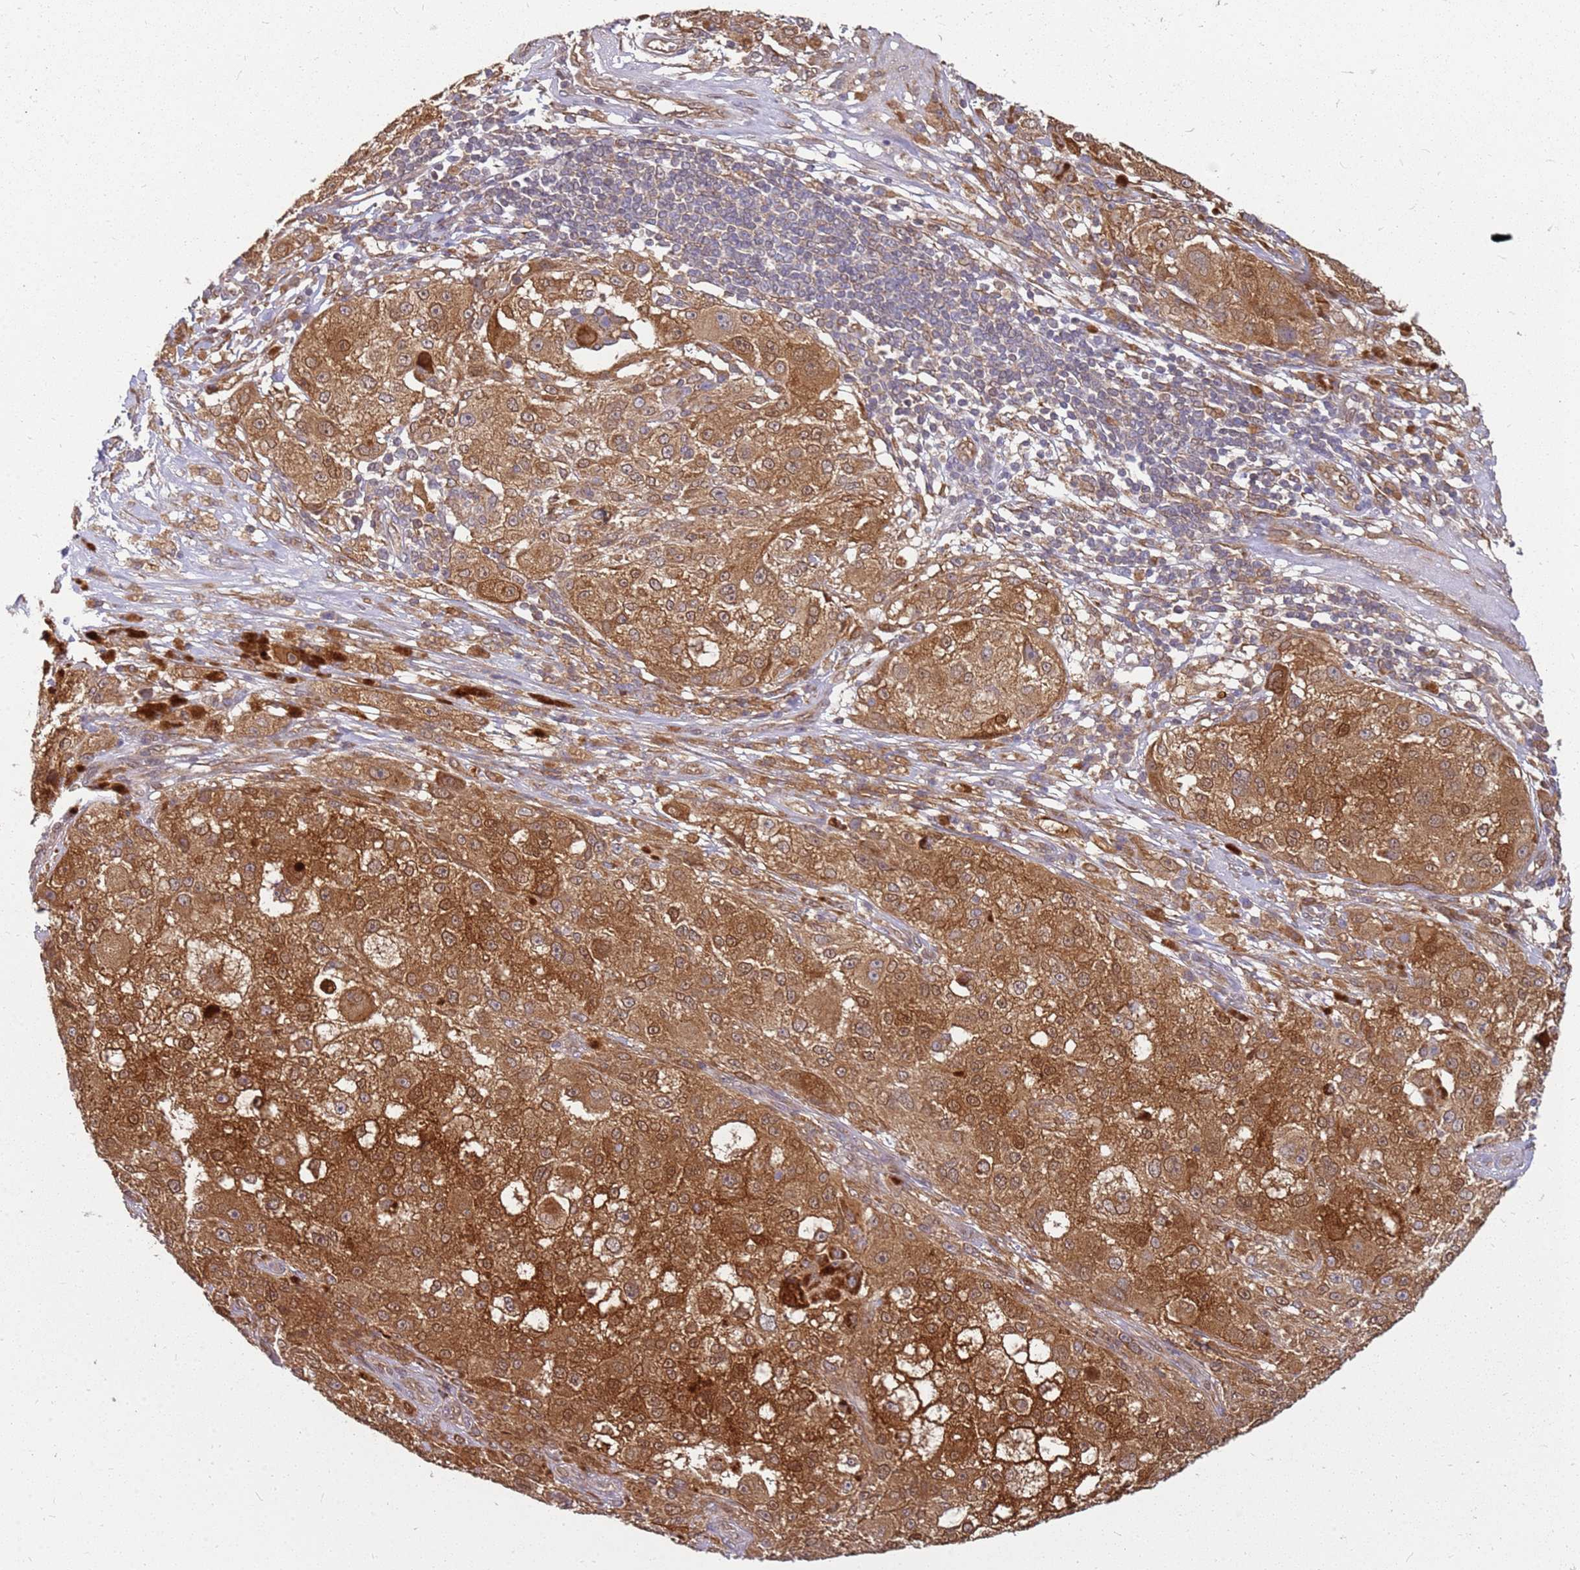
{"staining": {"intensity": "strong", "quantity": ">75%", "location": "cytoplasmic/membranous,nuclear"}, "tissue": "melanoma", "cell_type": "Tumor cells", "image_type": "cancer", "snomed": [{"axis": "morphology", "description": "Necrosis, NOS"}, {"axis": "morphology", "description": "Malignant melanoma, NOS"}, {"axis": "topography", "description": "Skin"}], "caption": "Malignant melanoma stained with immunohistochemistry reveals strong cytoplasmic/membranous and nuclear expression in approximately >75% of tumor cells.", "gene": "NUDT14", "patient": {"sex": "female", "age": 87}}